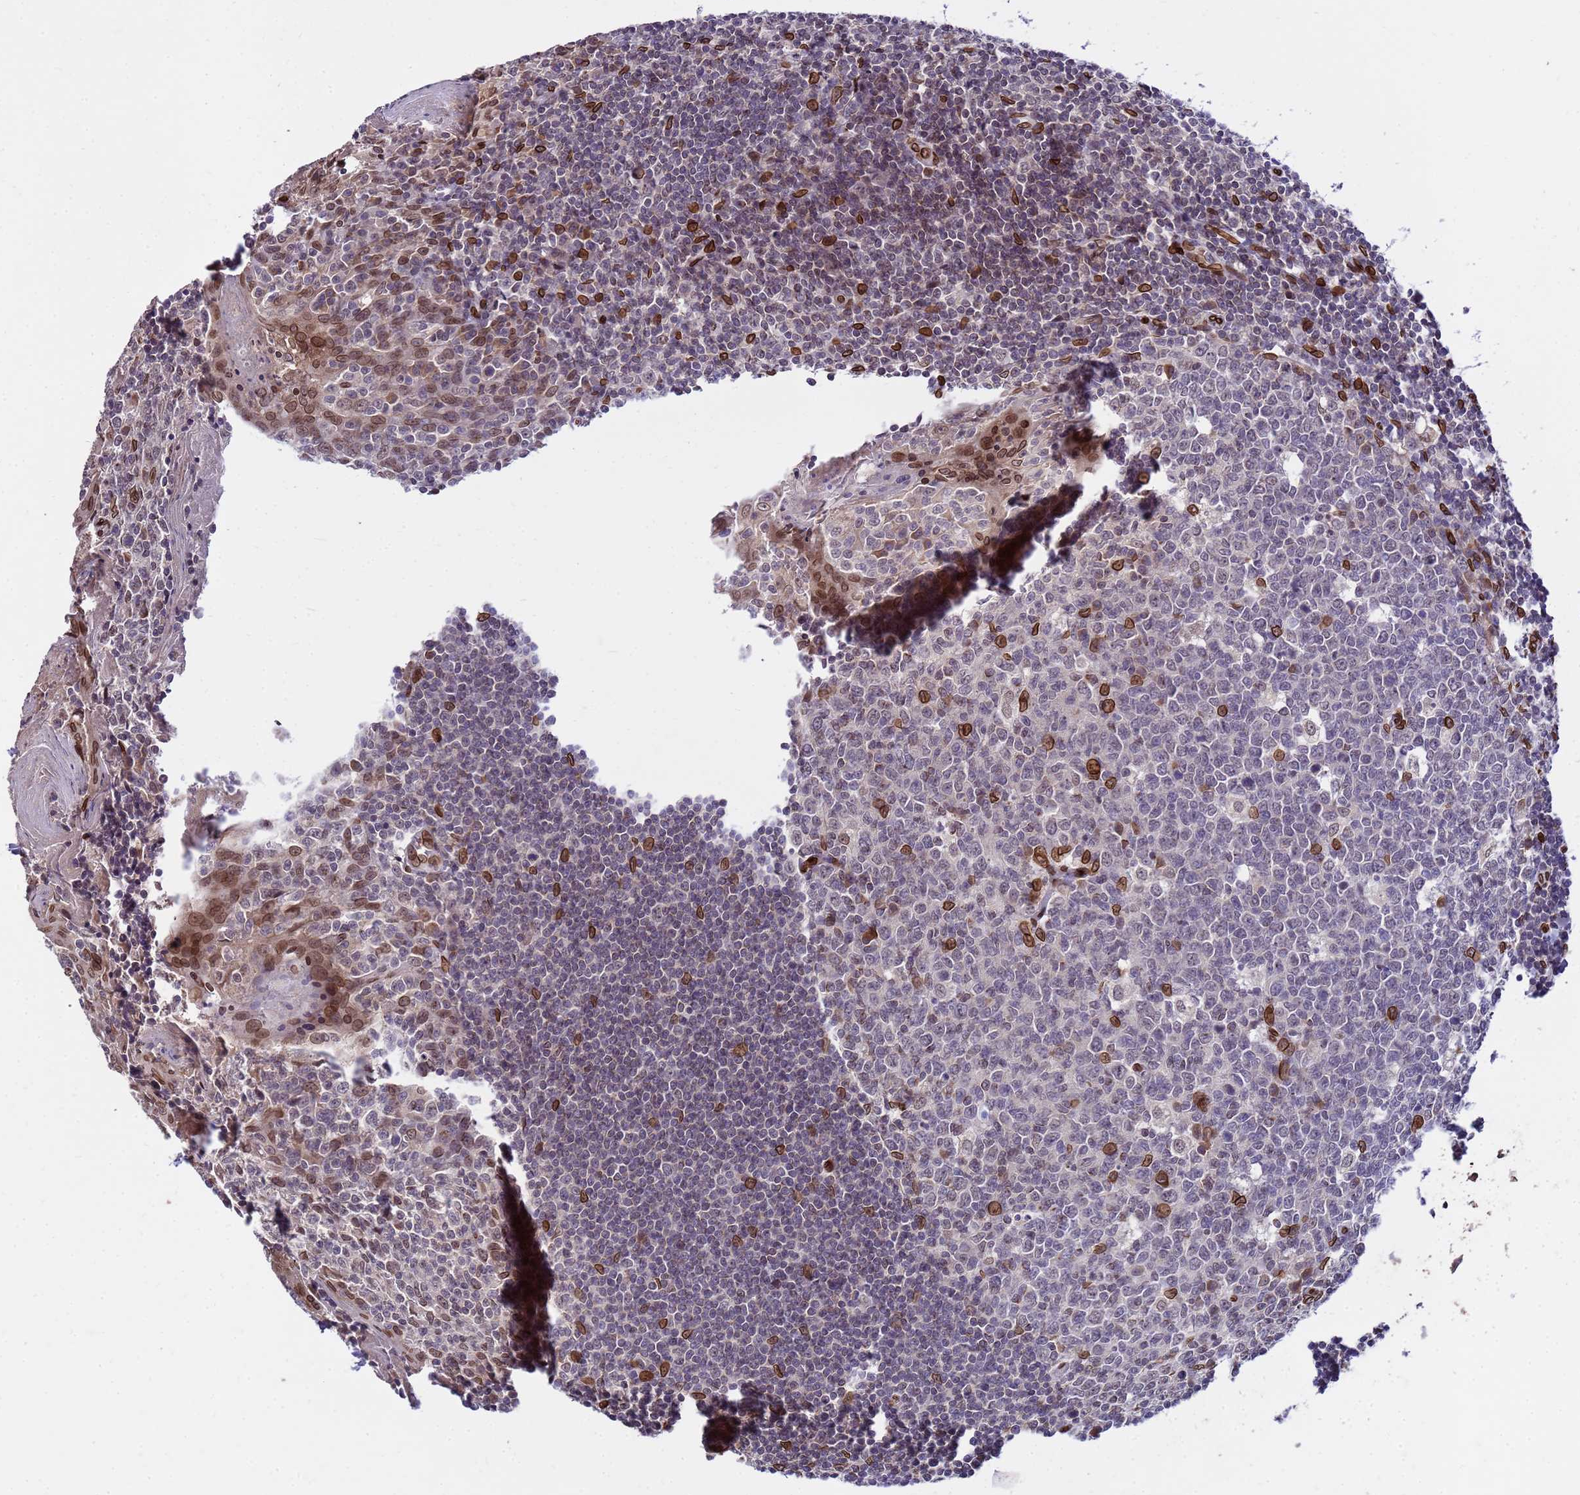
{"staining": {"intensity": "moderate", "quantity": "<25%", "location": "cytoplasmic/membranous,nuclear"}, "tissue": "tonsil", "cell_type": "Germinal center cells", "image_type": "normal", "snomed": [{"axis": "morphology", "description": "Normal tissue, NOS"}, {"axis": "topography", "description": "Tonsil"}], "caption": "High-magnification brightfield microscopy of unremarkable tonsil stained with DAB (brown) and counterstained with hematoxylin (blue). germinal center cells exhibit moderate cytoplasmic/membranous,nuclear positivity is identified in about<25% of cells.", "gene": "GPR135", "patient": {"sex": "male", "age": 27}}